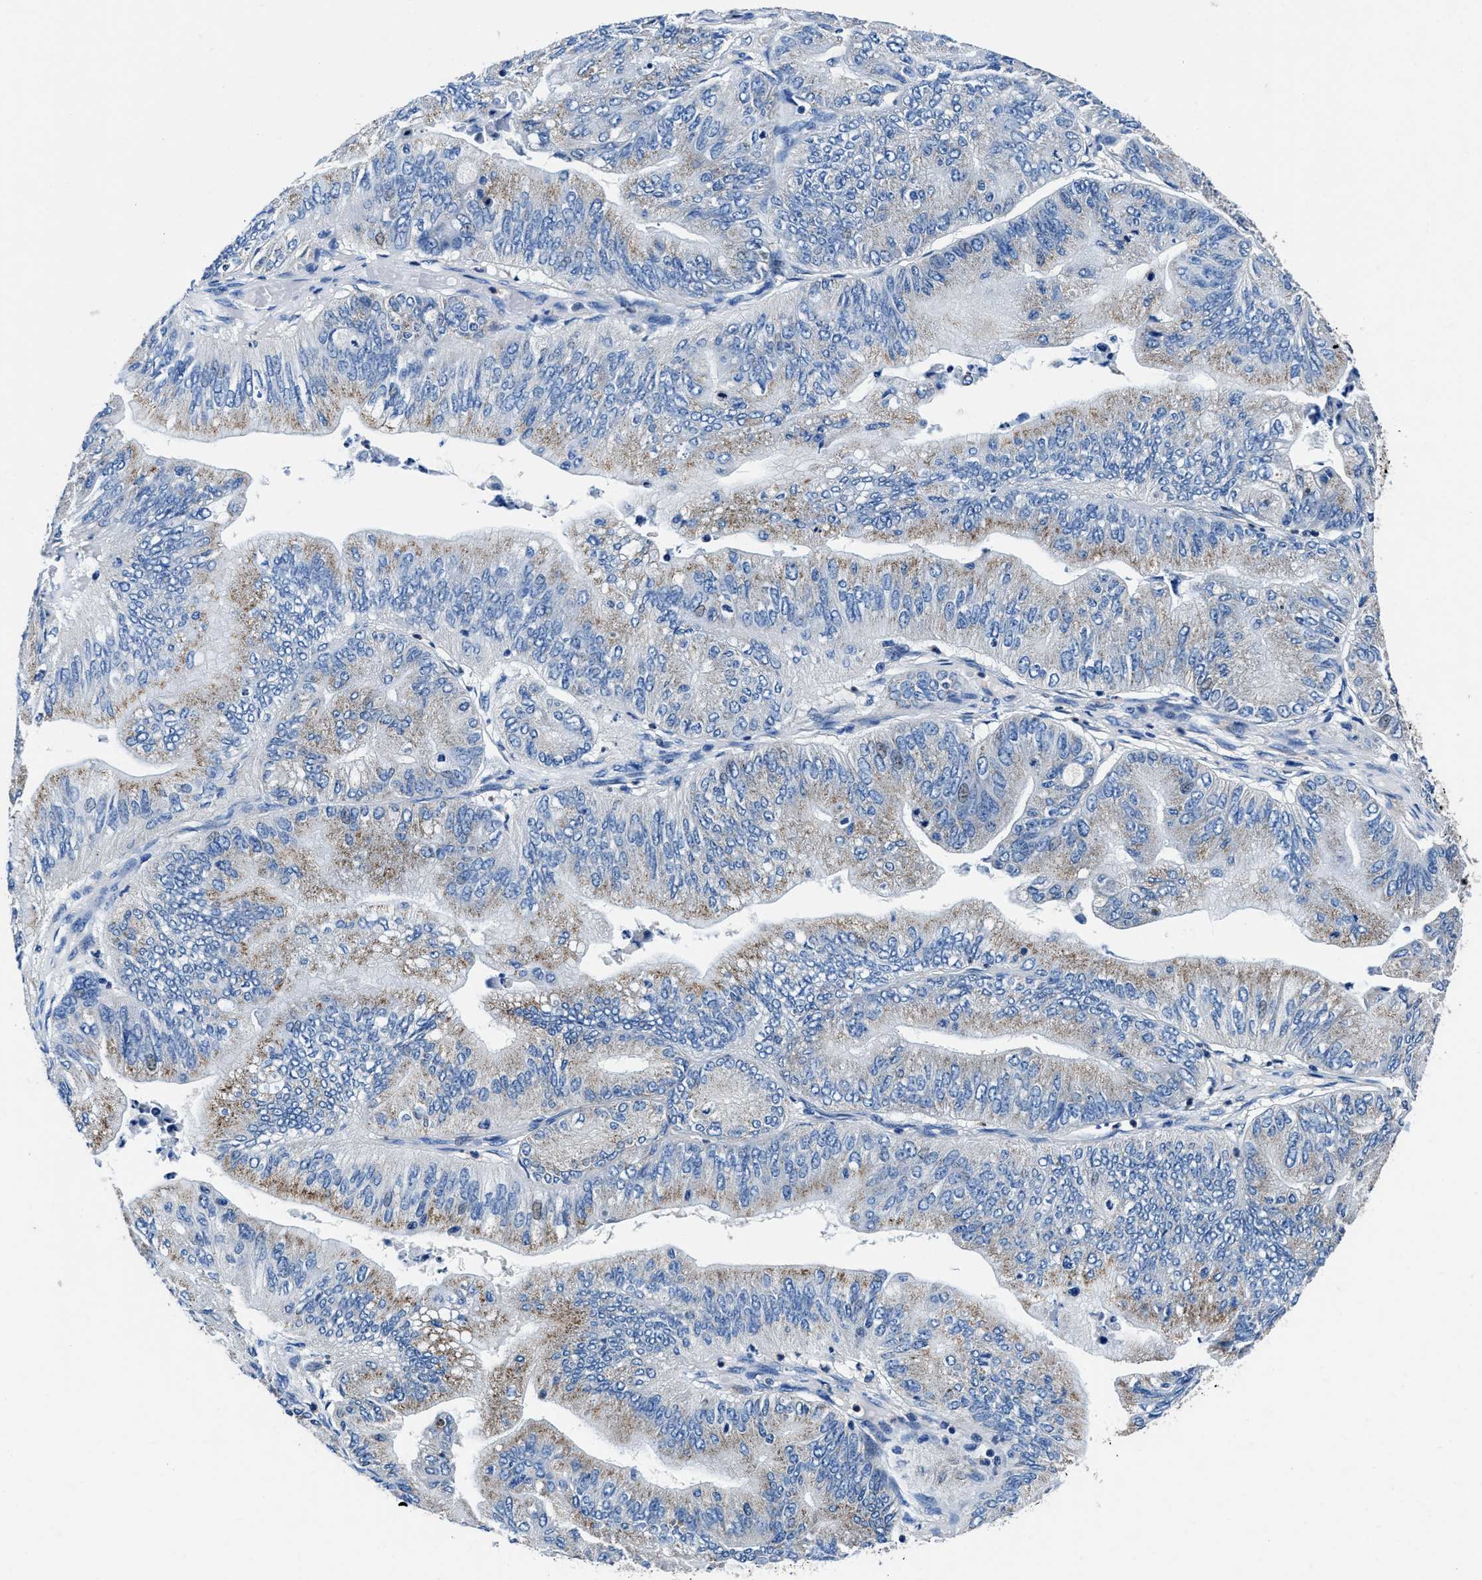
{"staining": {"intensity": "weak", "quantity": "25%-75%", "location": "cytoplasmic/membranous"}, "tissue": "ovarian cancer", "cell_type": "Tumor cells", "image_type": "cancer", "snomed": [{"axis": "morphology", "description": "Cystadenocarcinoma, mucinous, NOS"}, {"axis": "topography", "description": "Ovary"}], "caption": "Immunohistochemical staining of human ovarian mucinous cystadenocarcinoma displays weak cytoplasmic/membranous protein positivity in about 25%-75% of tumor cells.", "gene": "NEU1", "patient": {"sex": "female", "age": 61}}